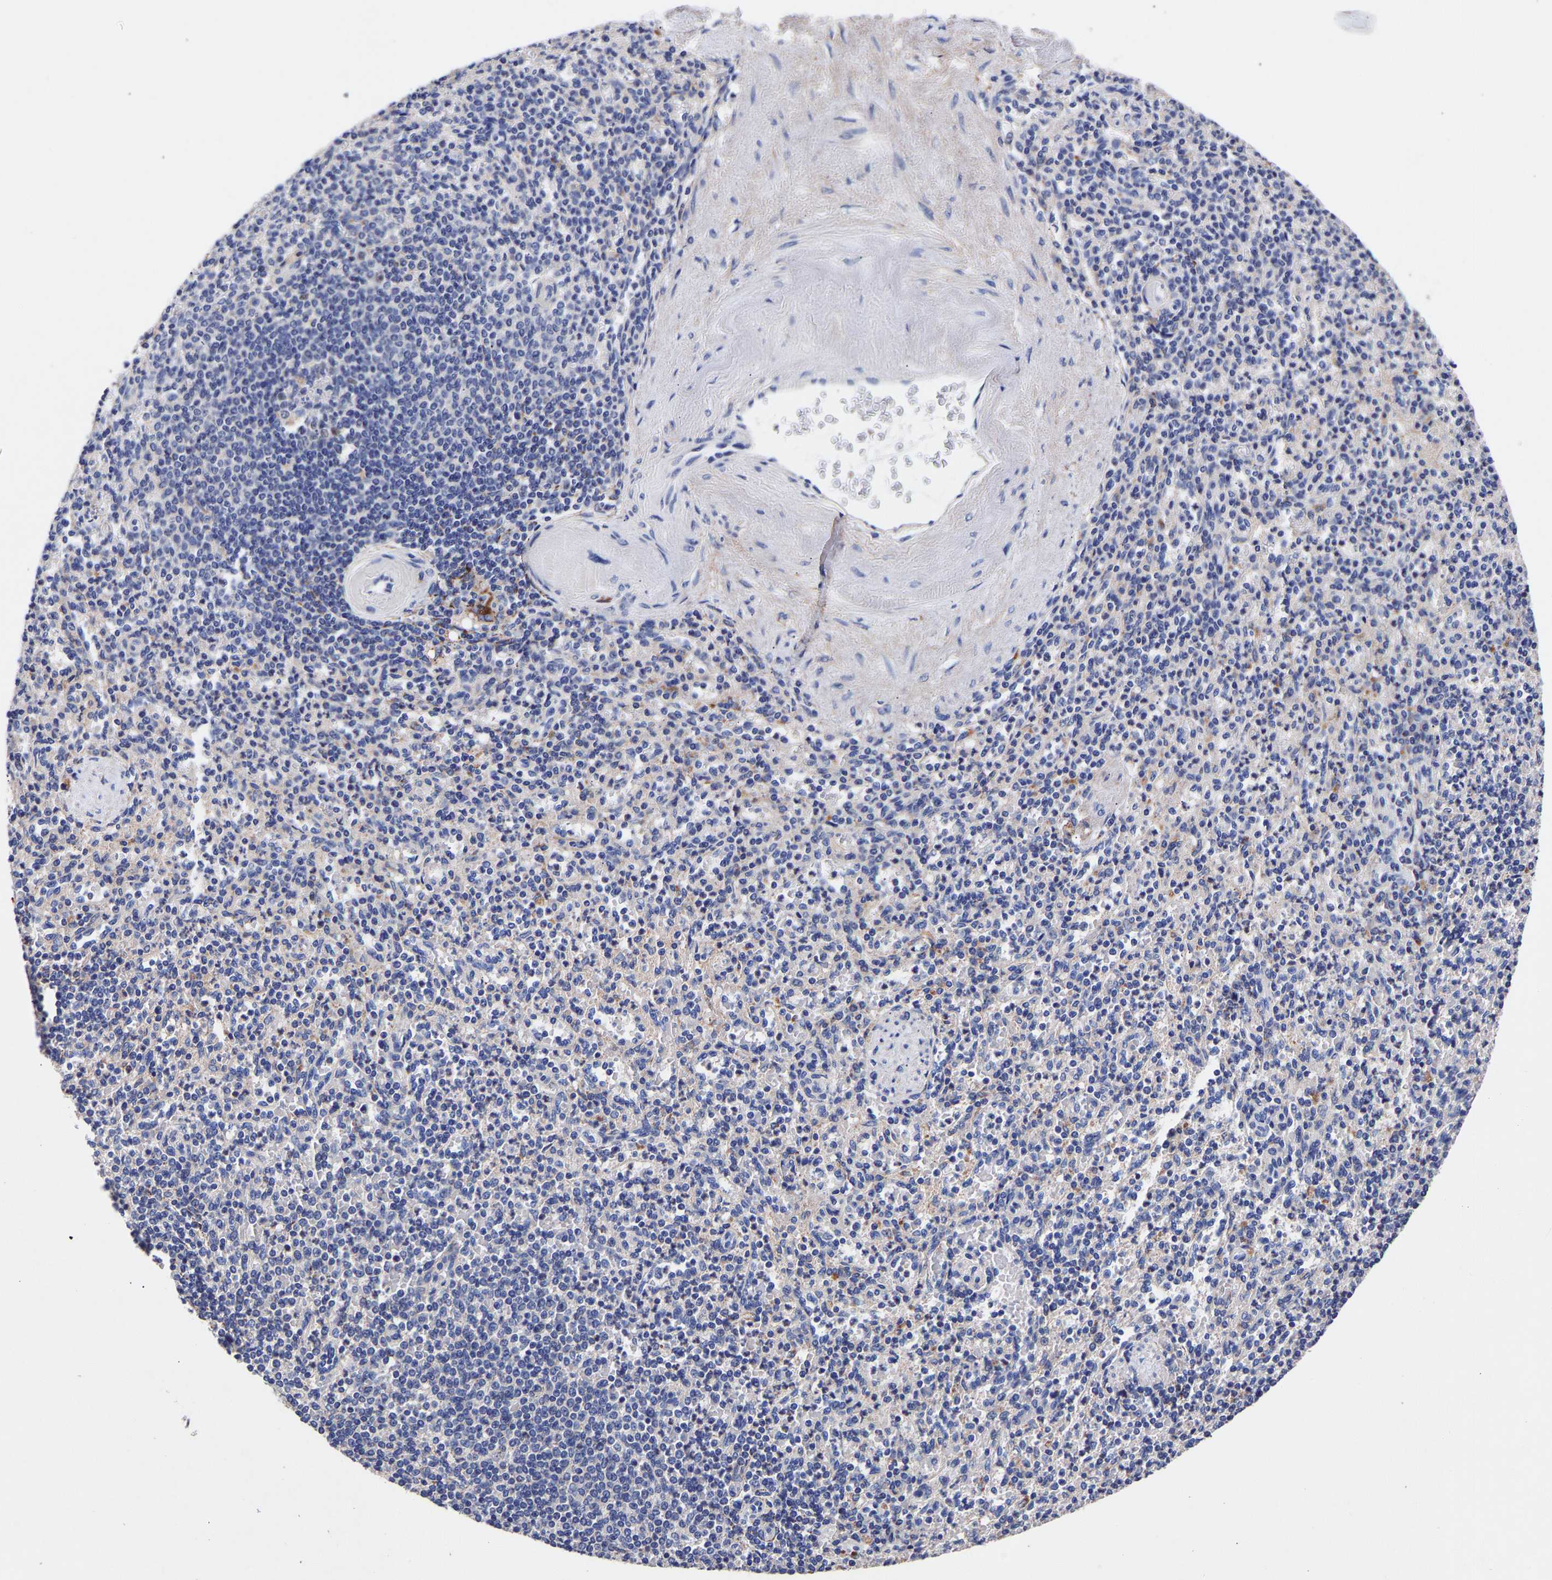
{"staining": {"intensity": "negative", "quantity": "none", "location": "none"}, "tissue": "spleen", "cell_type": "Cells in red pulp", "image_type": "normal", "snomed": [{"axis": "morphology", "description": "Normal tissue, NOS"}, {"axis": "topography", "description": "Spleen"}], "caption": "Cells in red pulp show no significant protein staining in benign spleen. (DAB immunohistochemistry, high magnification).", "gene": "SEM1", "patient": {"sex": "female", "age": 74}}